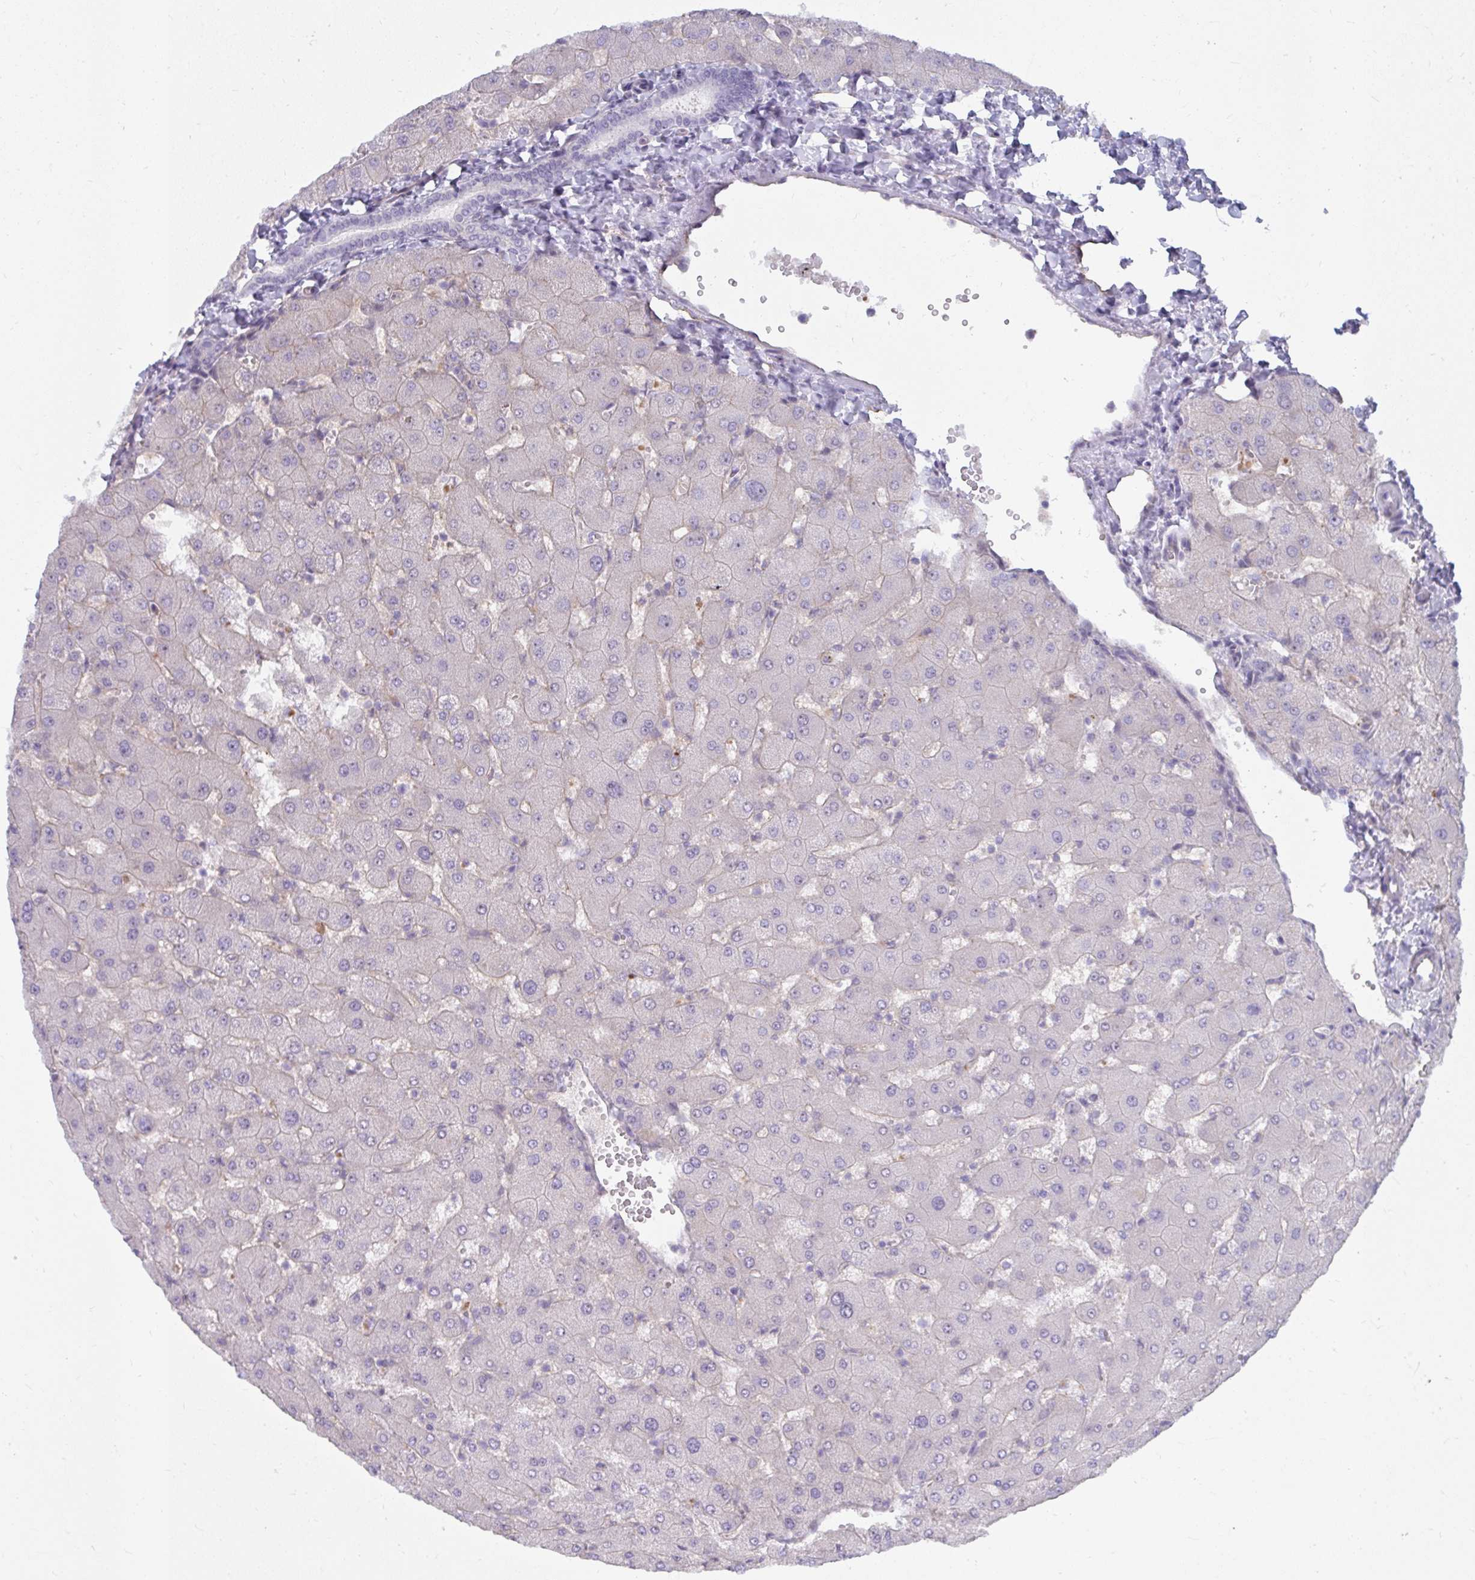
{"staining": {"intensity": "negative", "quantity": "none", "location": "none"}, "tissue": "liver", "cell_type": "Cholangiocytes", "image_type": "normal", "snomed": [{"axis": "morphology", "description": "Normal tissue, NOS"}, {"axis": "topography", "description": "Liver"}], "caption": "Photomicrograph shows no protein positivity in cholangiocytes of normal liver.", "gene": "MUS81", "patient": {"sex": "female", "age": 63}}